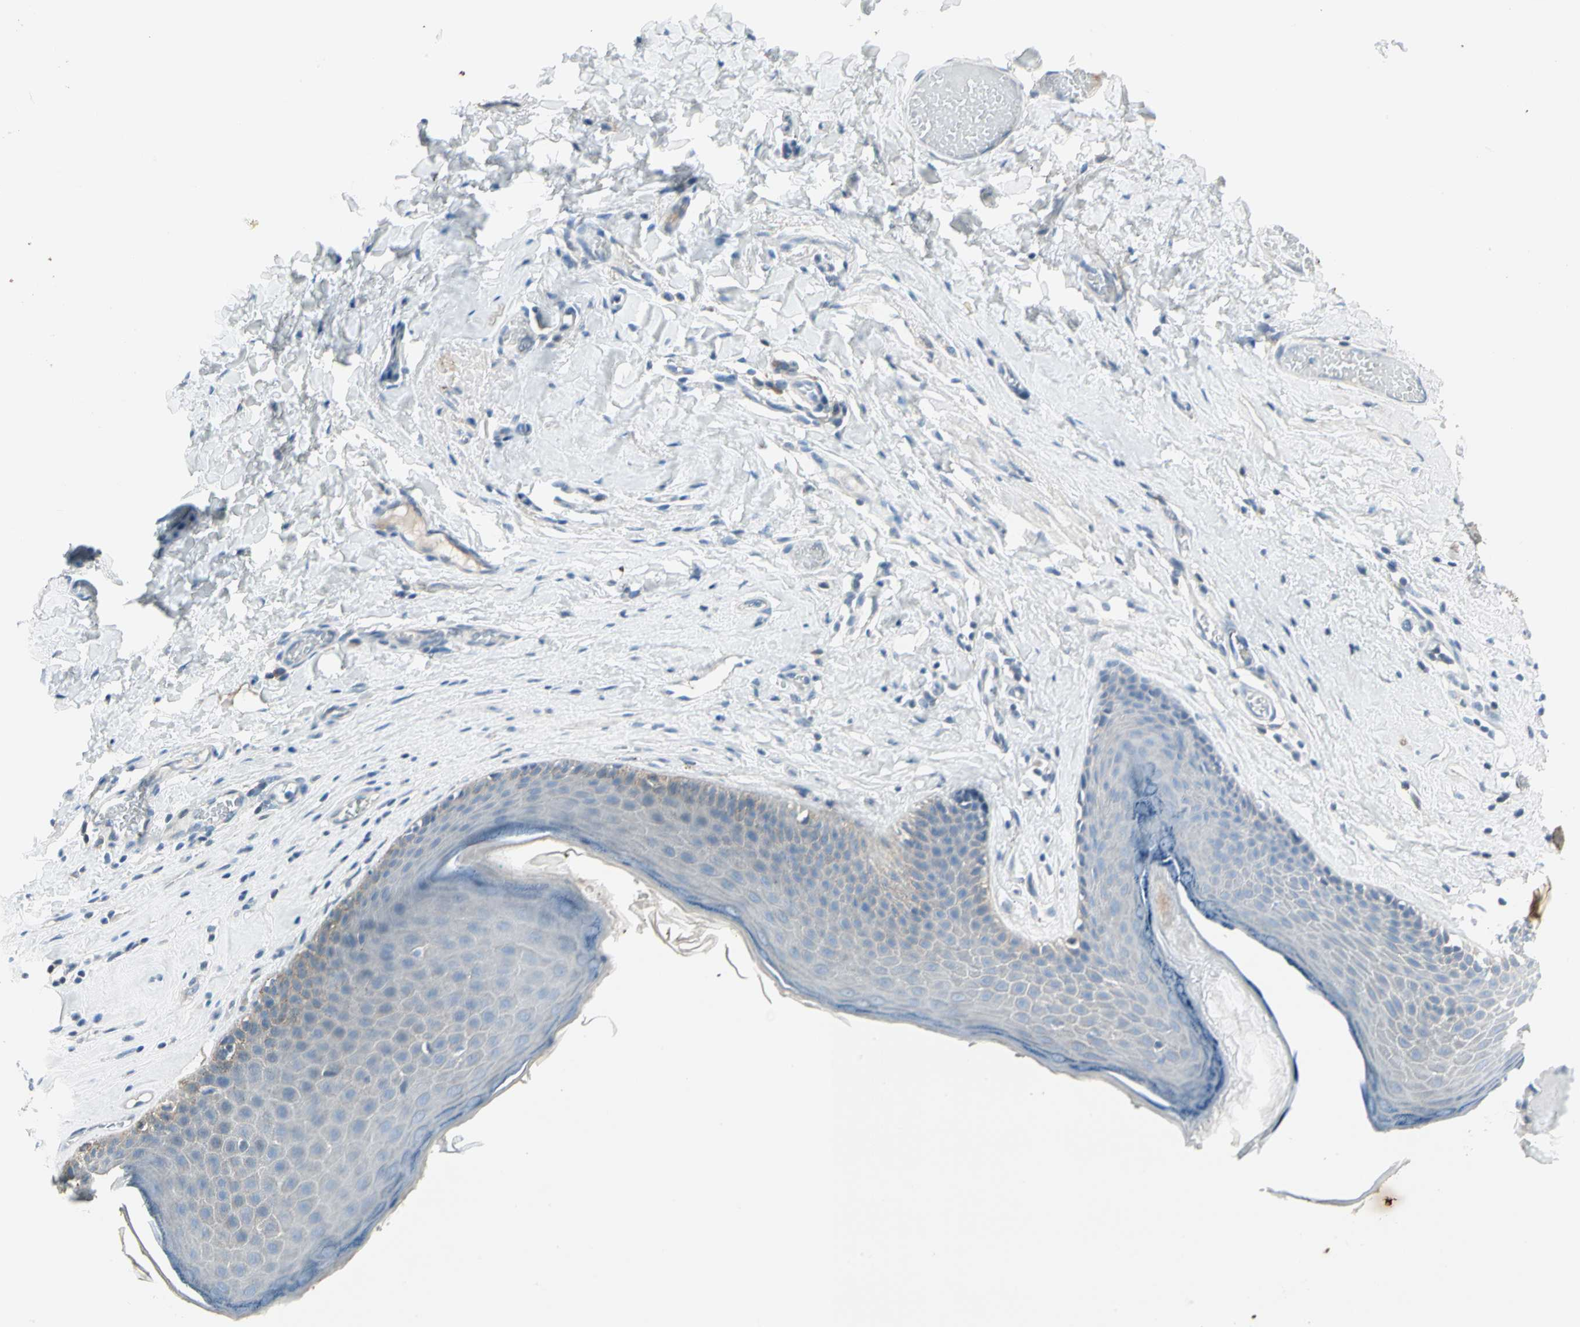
{"staining": {"intensity": "moderate", "quantity": "<25%", "location": "cytoplasmic/membranous"}, "tissue": "skin", "cell_type": "Epidermal cells", "image_type": "normal", "snomed": [{"axis": "morphology", "description": "Normal tissue, NOS"}, {"axis": "morphology", "description": "Inflammation, NOS"}, {"axis": "topography", "description": "Vulva"}], "caption": "An IHC photomicrograph of benign tissue is shown. Protein staining in brown highlights moderate cytoplasmic/membranous positivity in skin within epidermal cells.", "gene": "PIGR", "patient": {"sex": "female", "age": 84}}